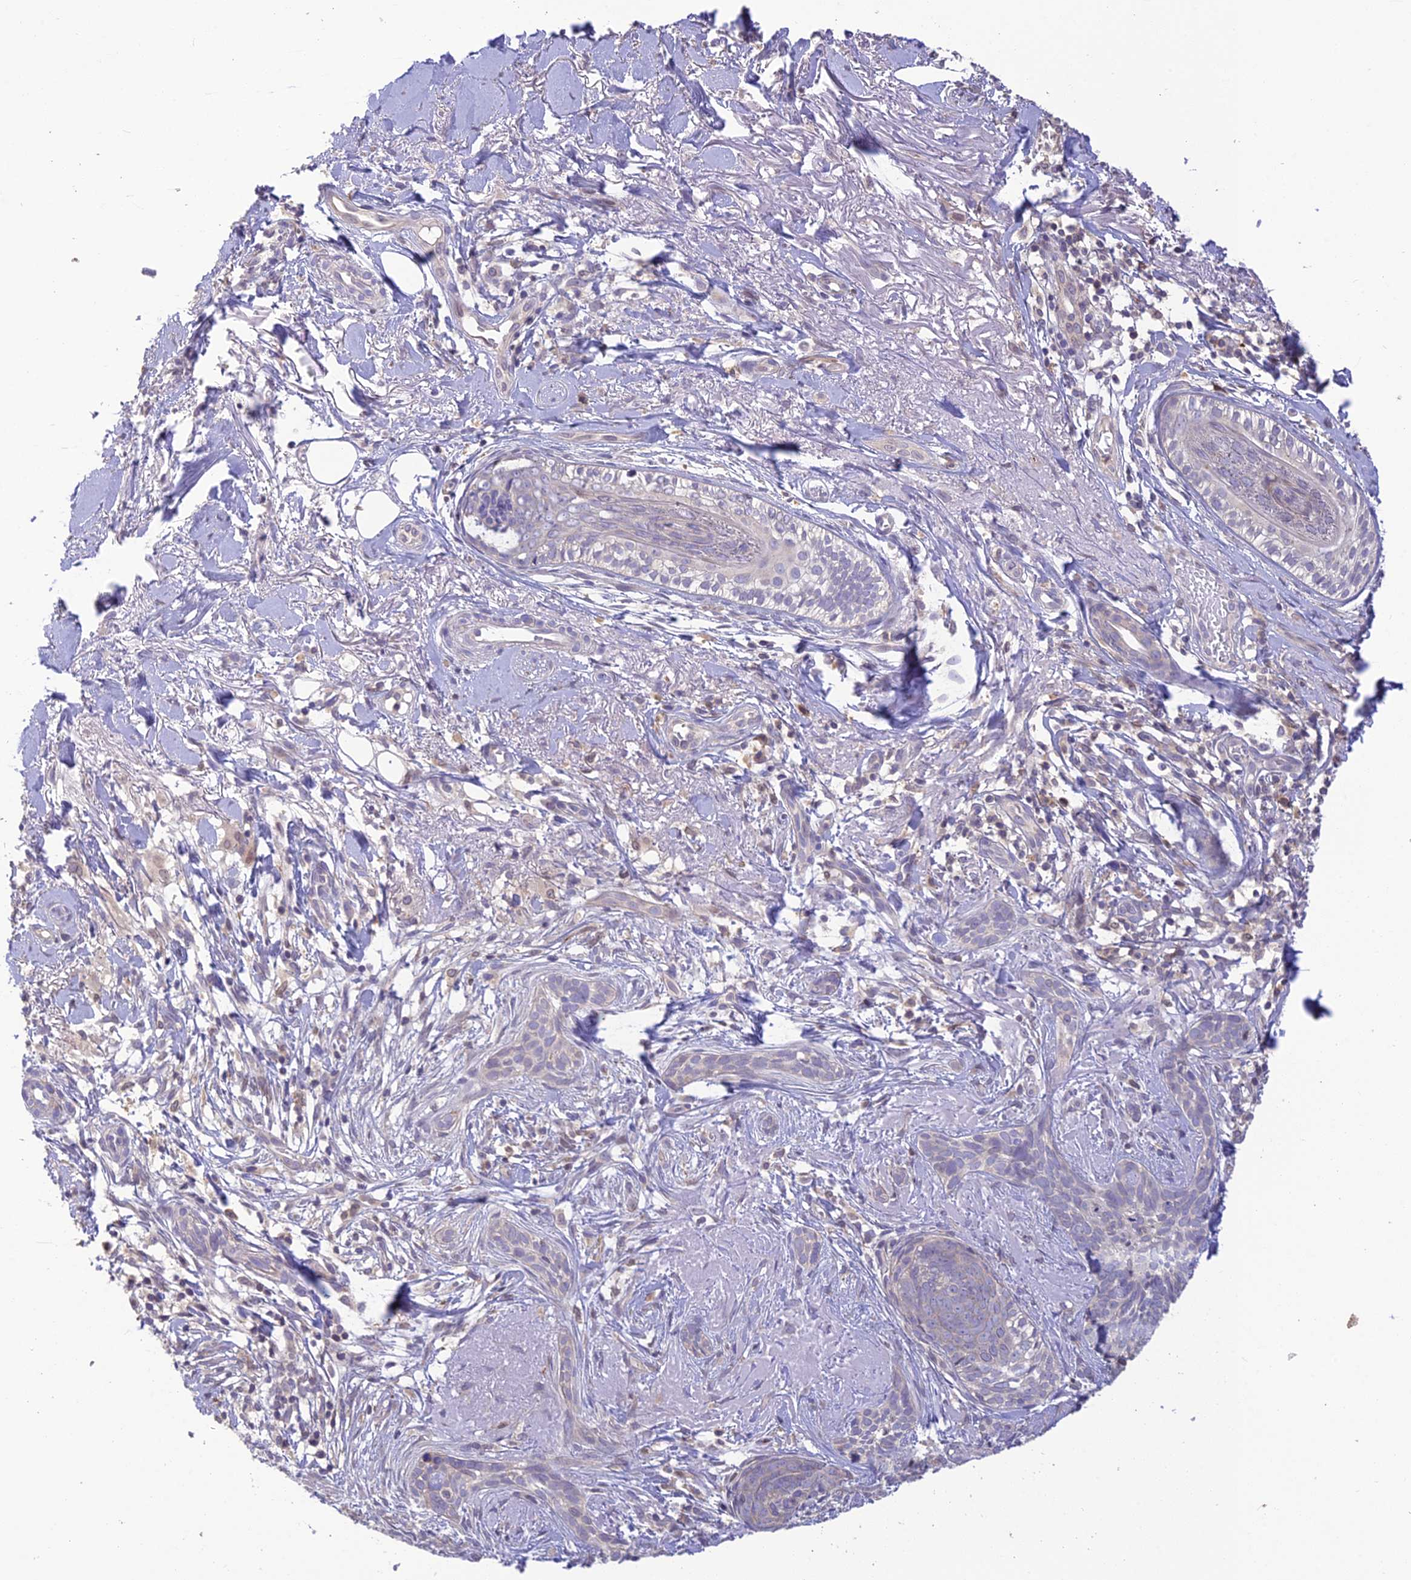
{"staining": {"intensity": "negative", "quantity": "none", "location": "none"}, "tissue": "skin cancer", "cell_type": "Tumor cells", "image_type": "cancer", "snomed": [{"axis": "morphology", "description": "Basal cell carcinoma"}, {"axis": "topography", "description": "Skin"}], "caption": "High magnification brightfield microscopy of basal cell carcinoma (skin) stained with DAB (brown) and counterstained with hematoxylin (blue): tumor cells show no significant expression.", "gene": "BMT2", "patient": {"sex": "female", "age": 76}}